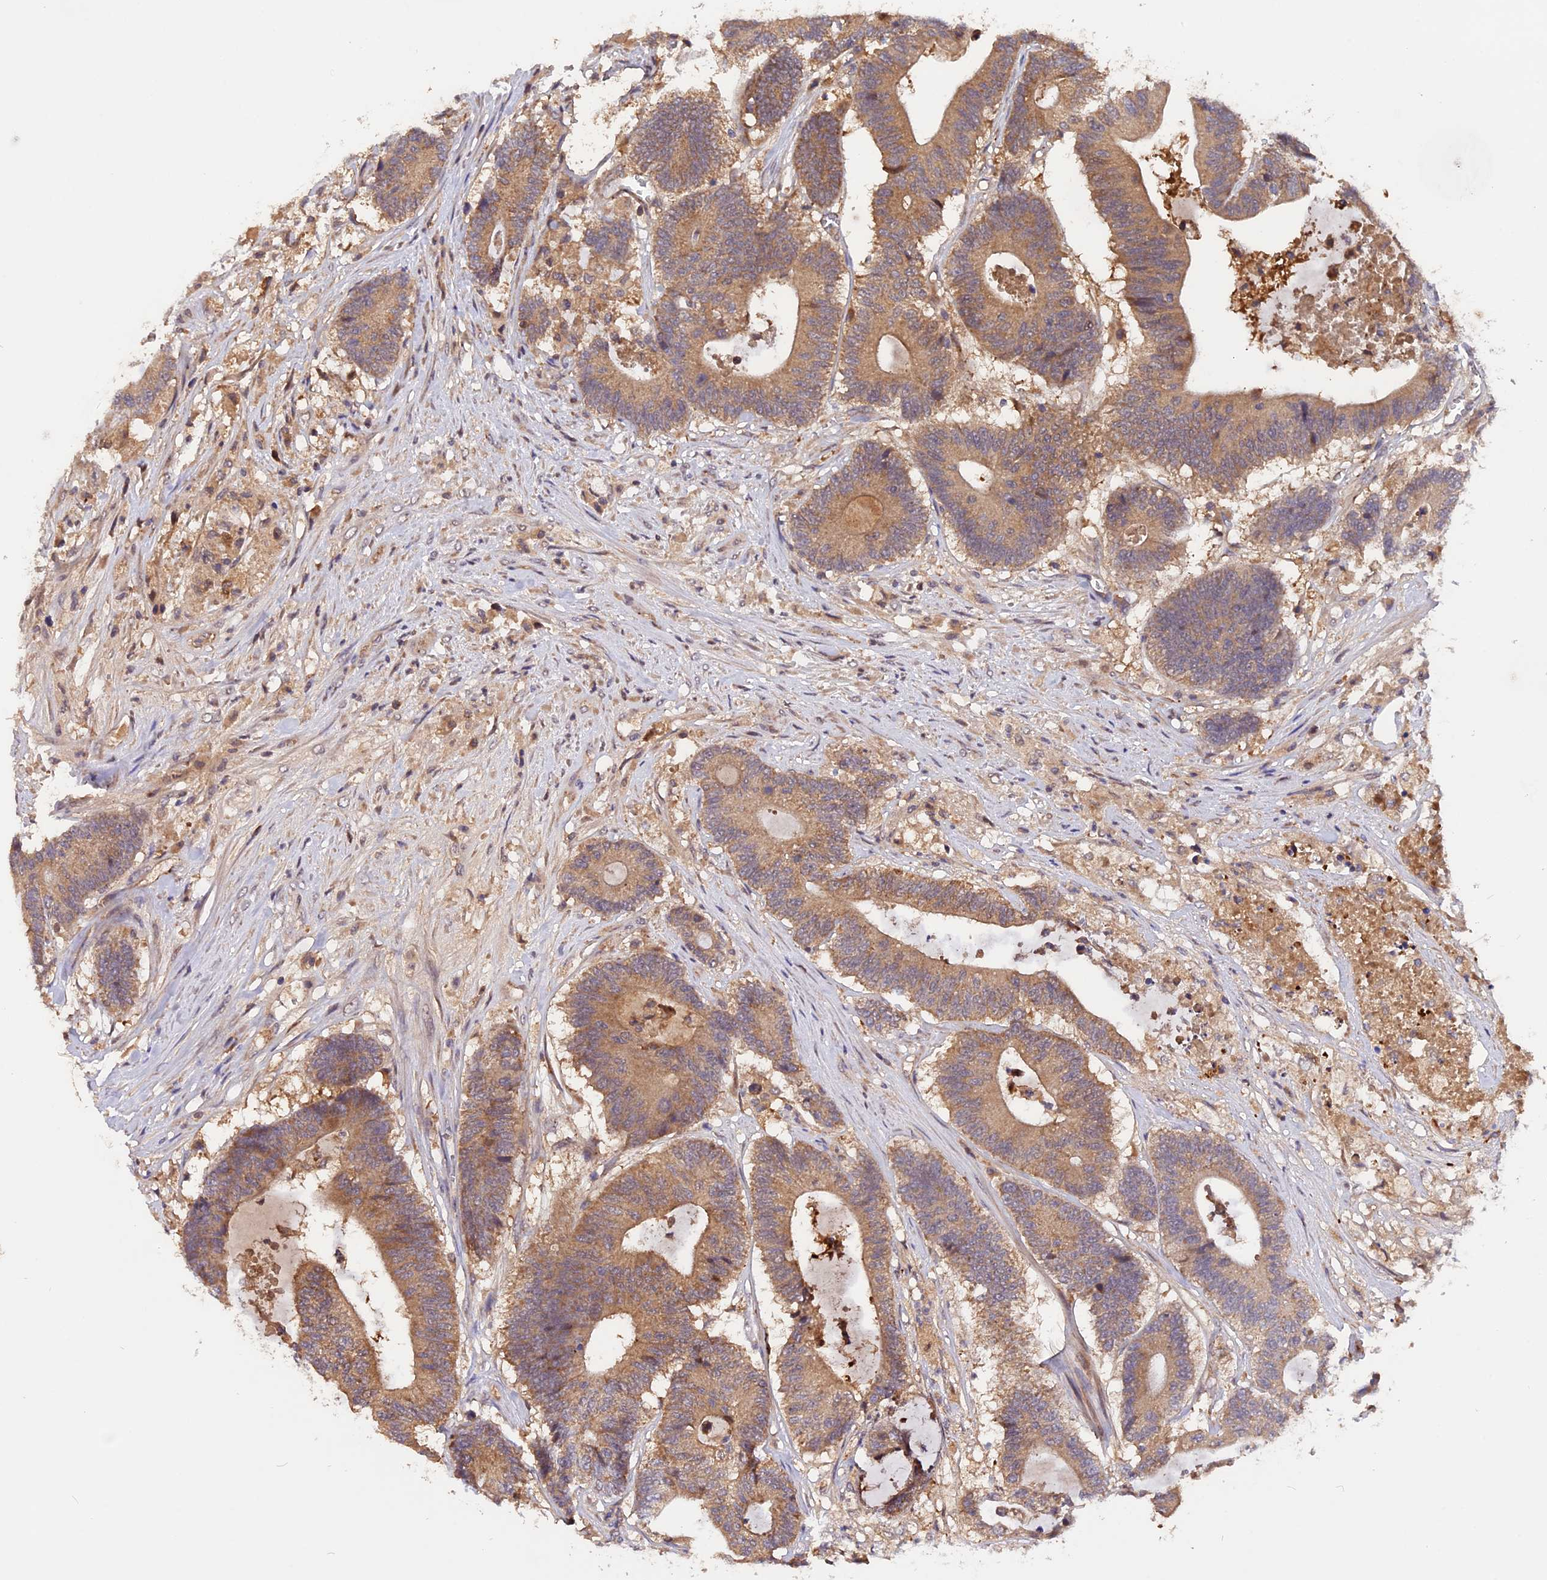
{"staining": {"intensity": "moderate", "quantity": ">75%", "location": "cytoplasmic/membranous"}, "tissue": "colorectal cancer", "cell_type": "Tumor cells", "image_type": "cancer", "snomed": [{"axis": "morphology", "description": "Adenocarcinoma, NOS"}, {"axis": "topography", "description": "Colon"}], "caption": "A brown stain labels moderate cytoplasmic/membranous positivity of a protein in human colorectal cancer tumor cells.", "gene": "MARK4", "patient": {"sex": "female", "age": 84}}